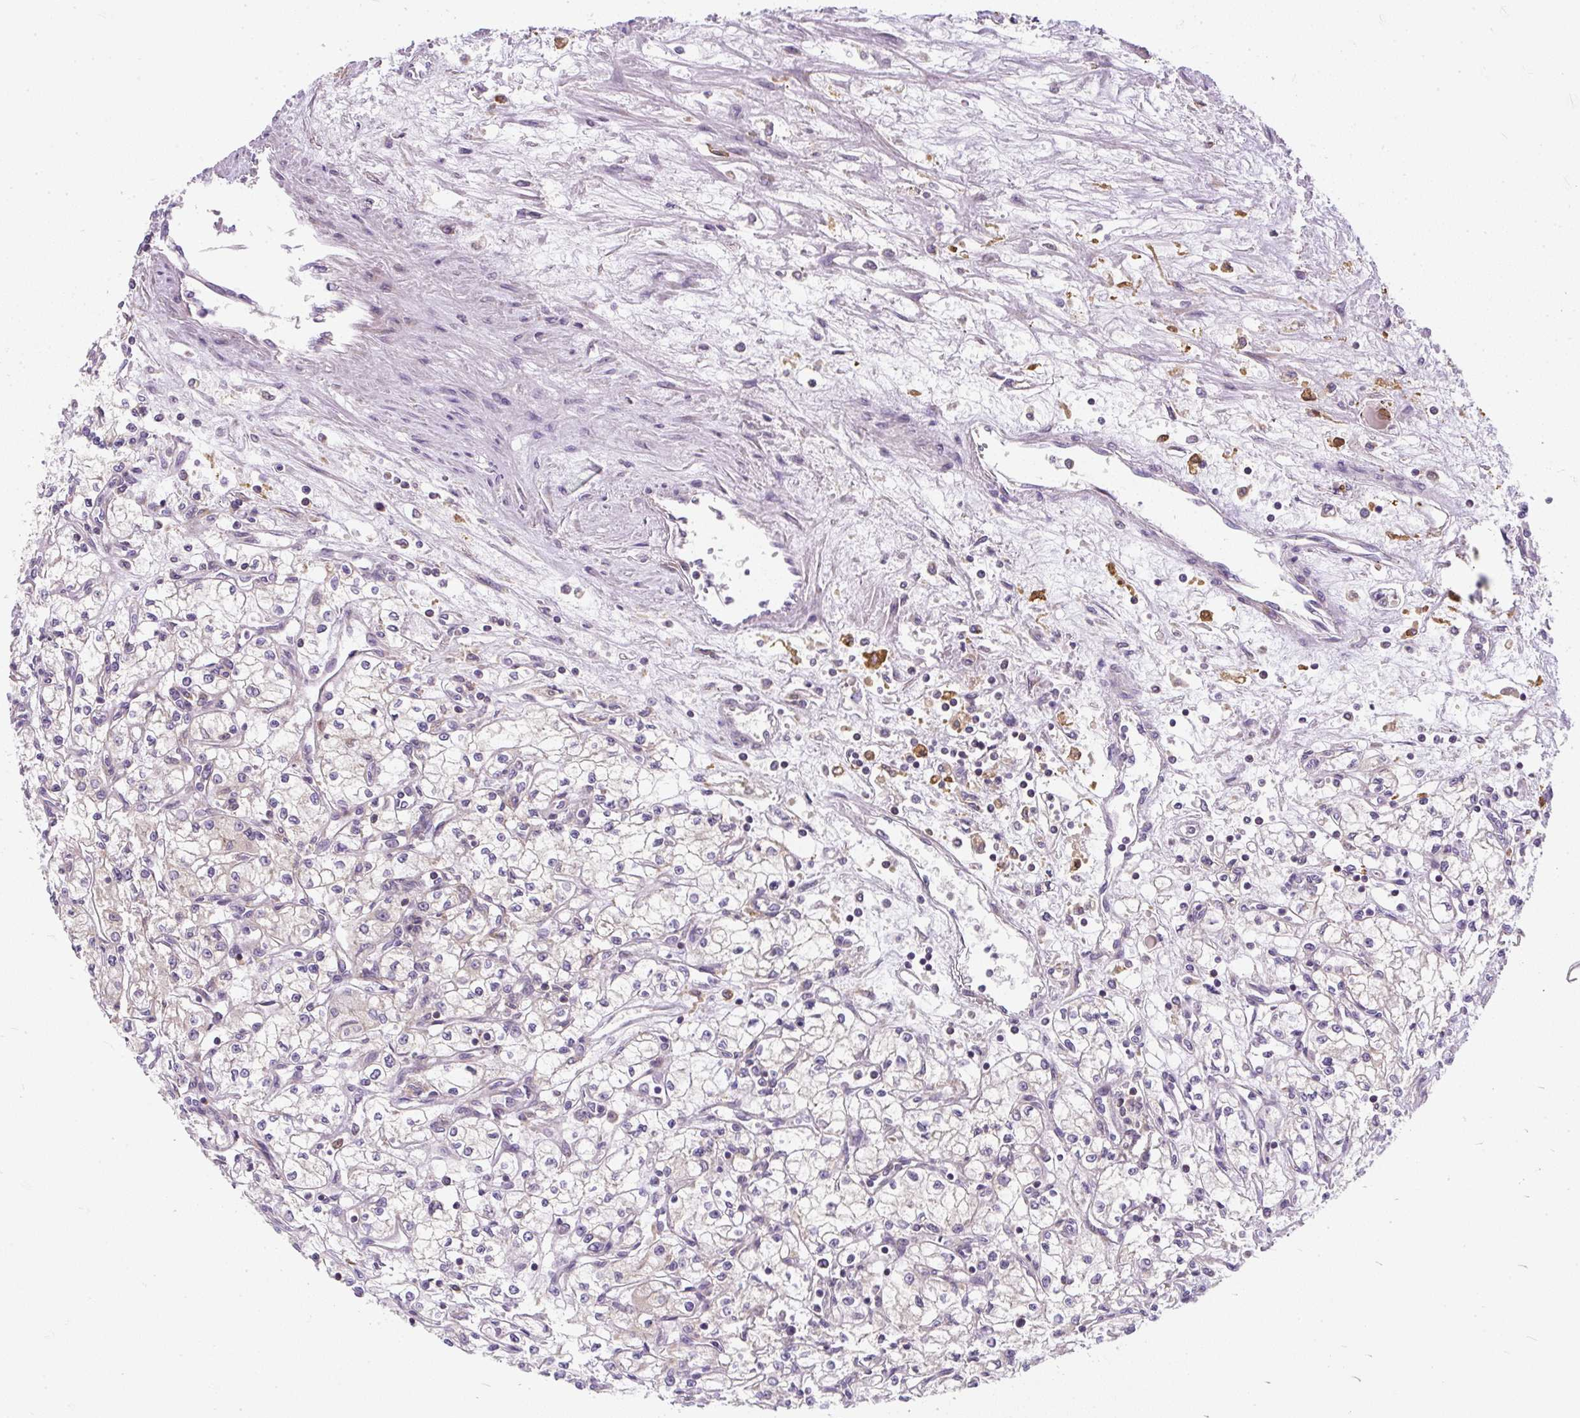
{"staining": {"intensity": "negative", "quantity": "none", "location": "none"}, "tissue": "renal cancer", "cell_type": "Tumor cells", "image_type": "cancer", "snomed": [{"axis": "morphology", "description": "Adenocarcinoma, NOS"}, {"axis": "topography", "description": "Kidney"}], "caption": "The micrograph displays no significant positivity in tumor cells of renal cancer.", "gene": "CYP20A1", "patient": {"sex": "male", "age": 59}}